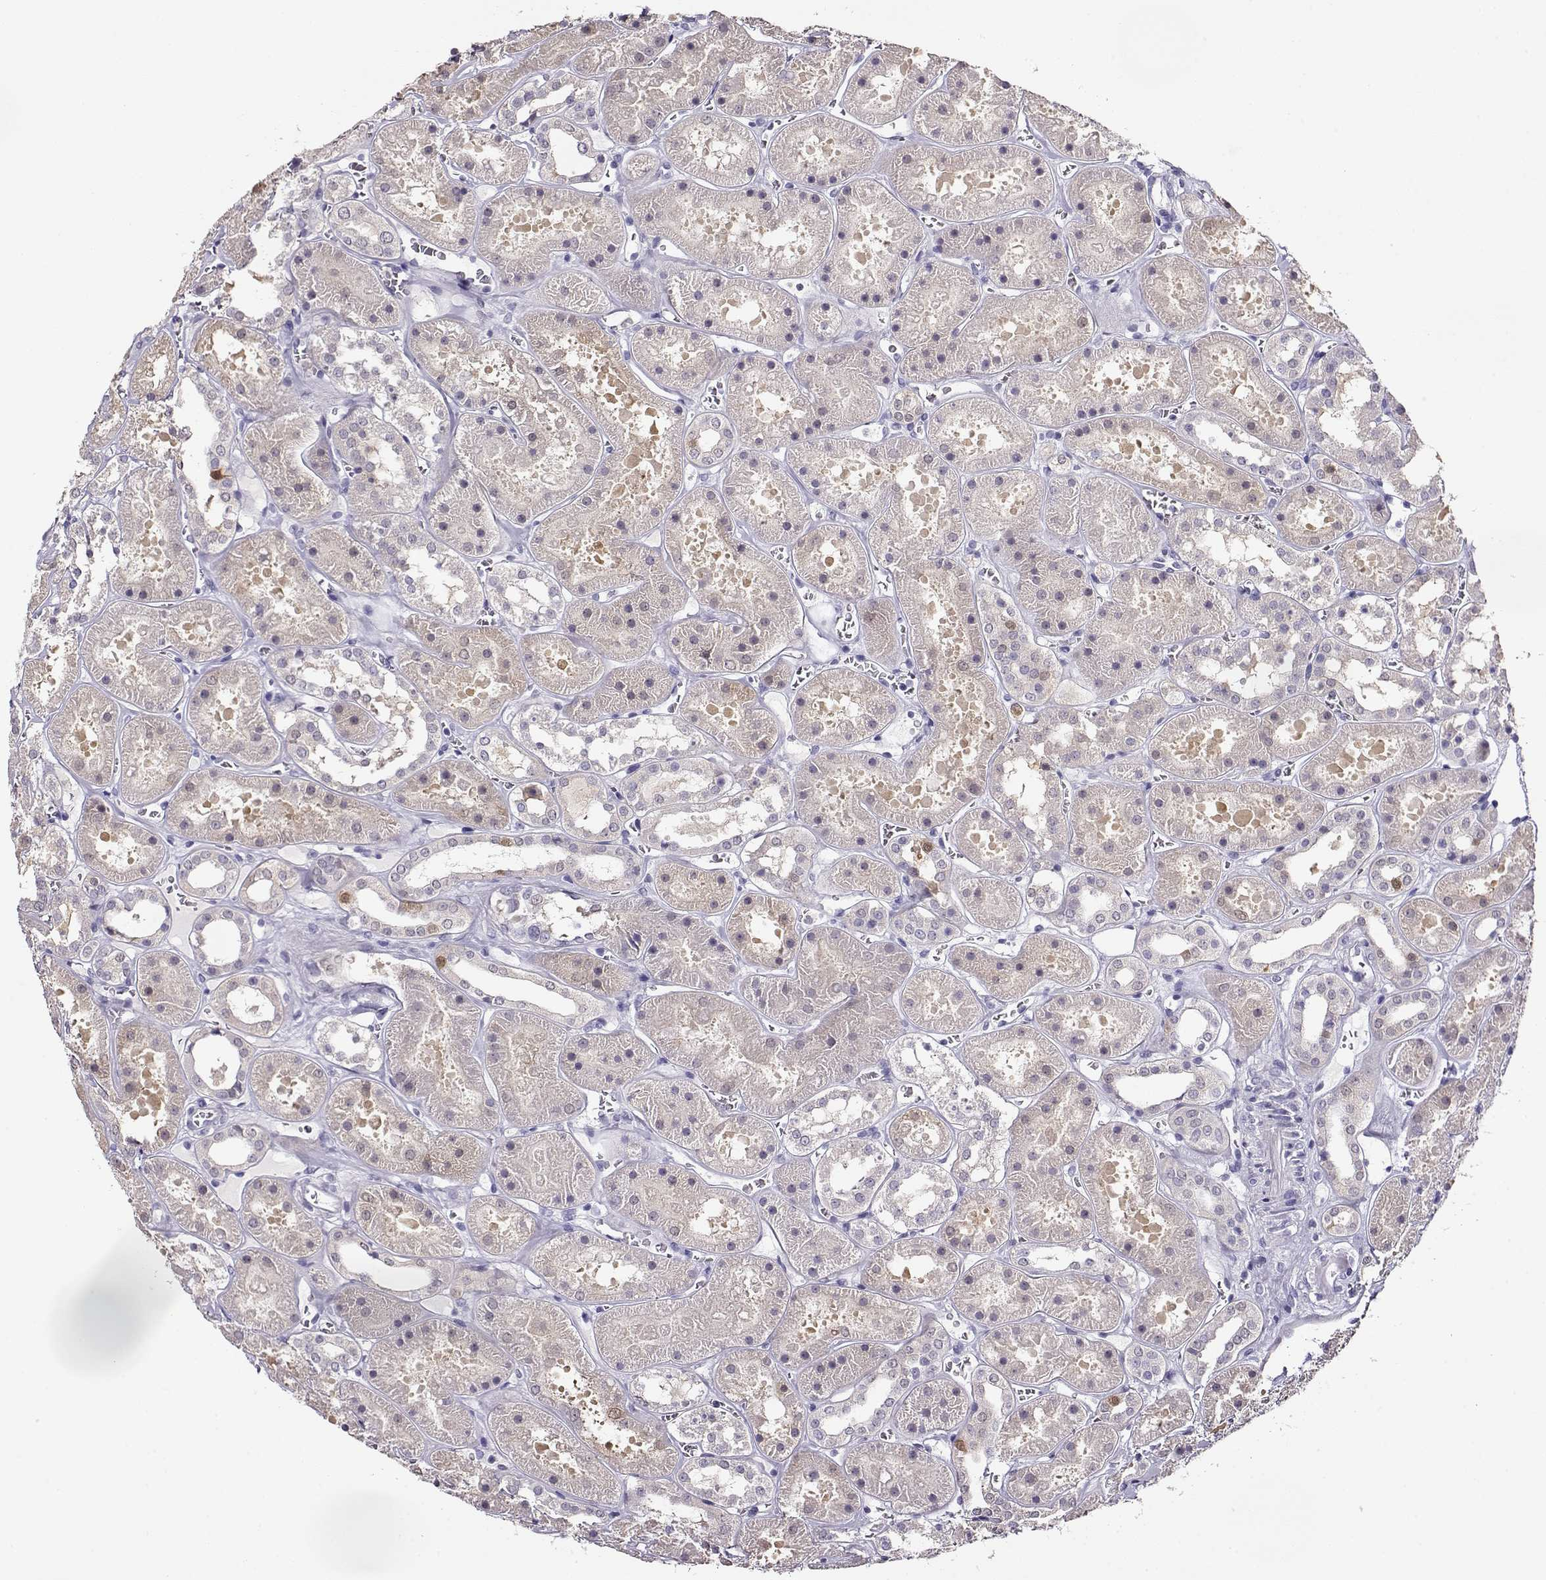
{"staining": {"intensity": "negative", "quantity": "none", "location": "none"}, "tissue": "kidney", "cell_type": "Cells in glomeruli", "image_type": "normal", "snomed": [{"axis": "morphology", "description": "Normal tissue, NOS"}, {"axis": "topography", "description": "Kidney"}], "caption": "IHC of benign kidney displays no staining in cells in glomeruli.", "gene": "CCR8", "patient": {"sex": "female", "age": 41}}